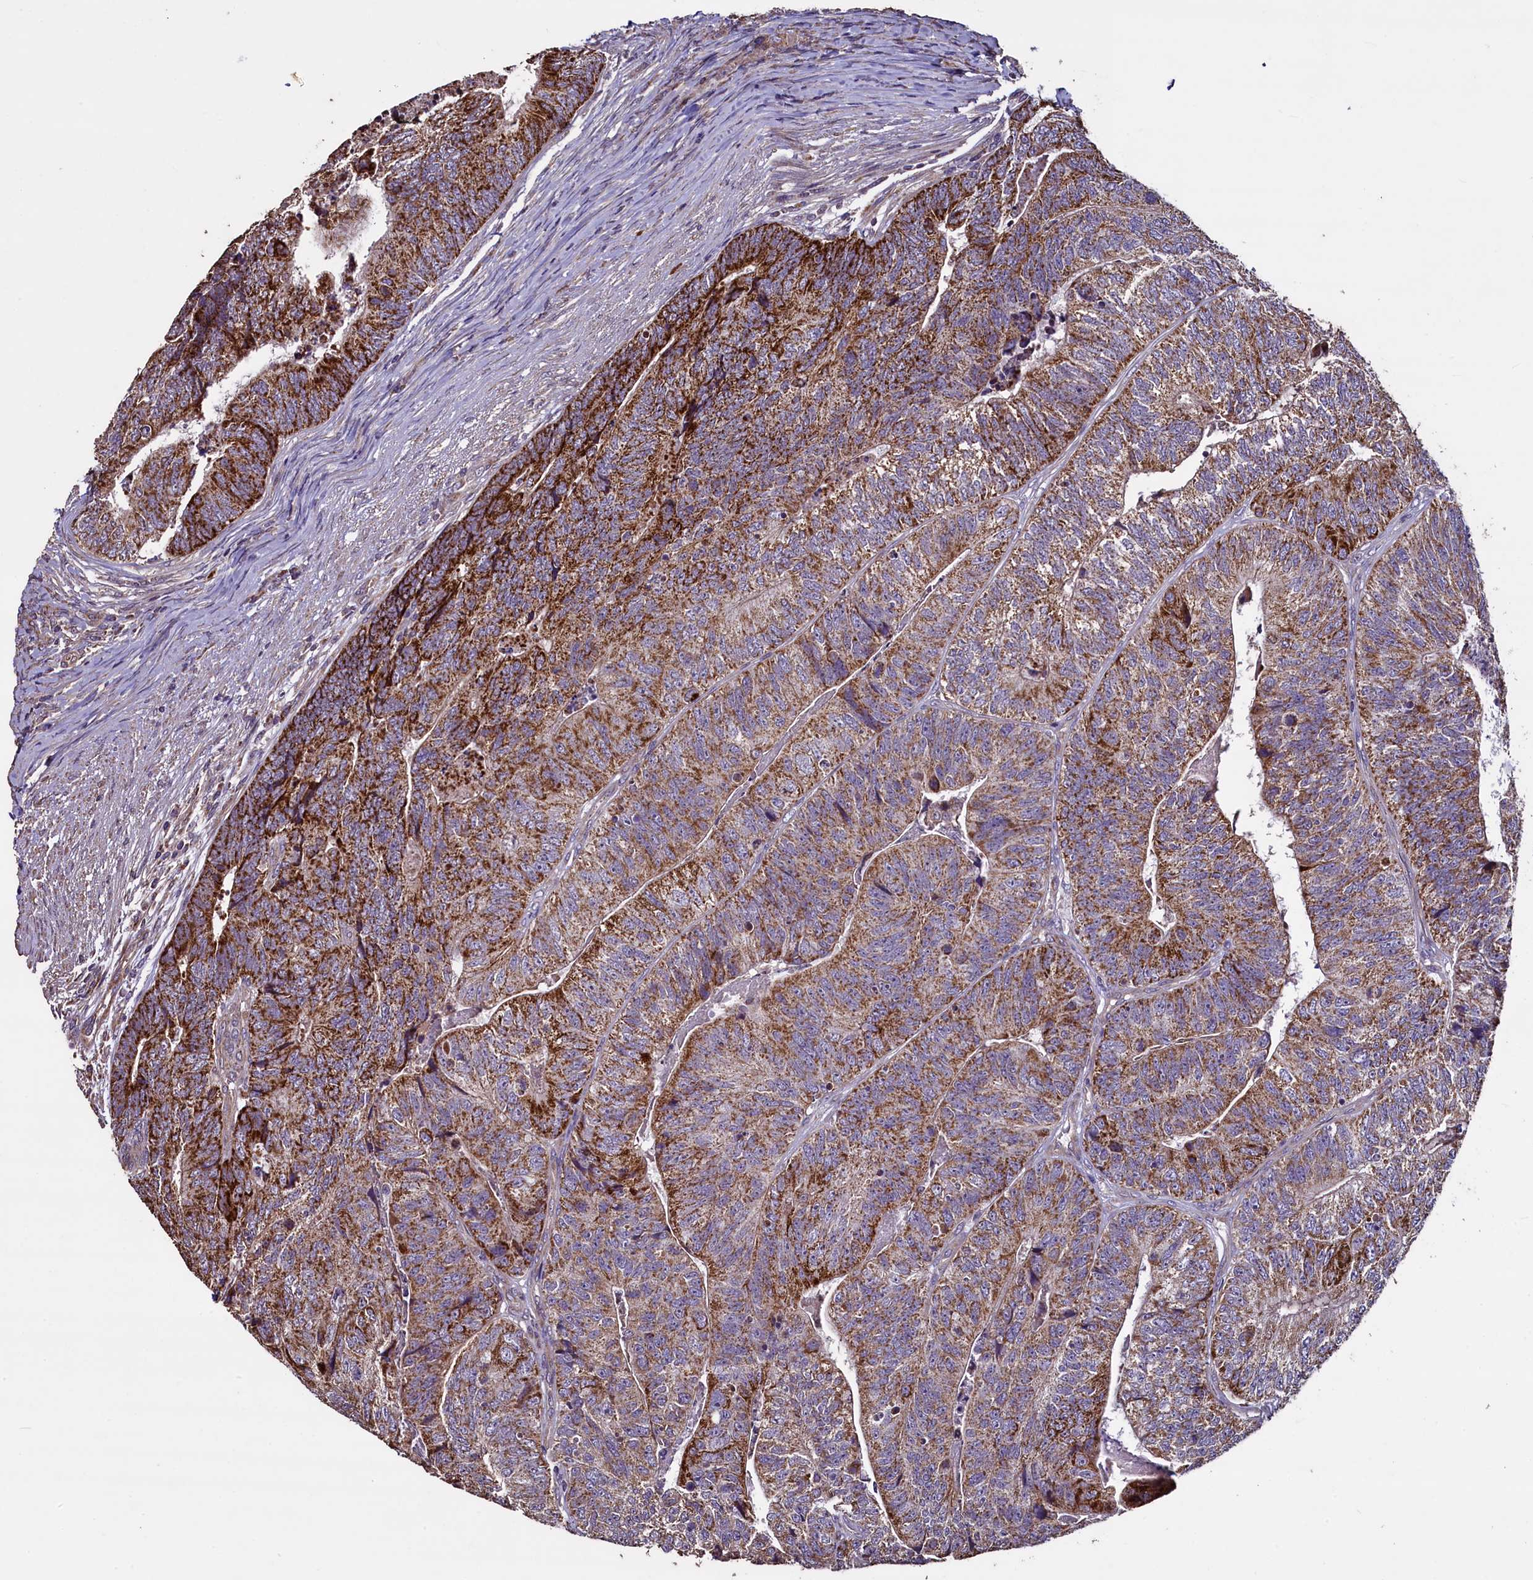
{"staining": {"intensity": "strong", "quantity": ">75%", "location": "cytoplasmic/membranous"}, "tissue": "colorectal cancer", "cell_type": "Tumor cells", "image_type": "cancer", "snomed": [{"axis": "morphology", "description": "Adenocarcinoma, NOS"}, {"axis": "topography", "description": "Colon"}], "caption": "Protein expression analysis of human adenocarcinoma (colorectal) reveals strong cytoplasmic/membranous staining in approximately >75% of tumor cells.", "gene": "COQ9", "patient": {"sex": "female", "age": 67}}